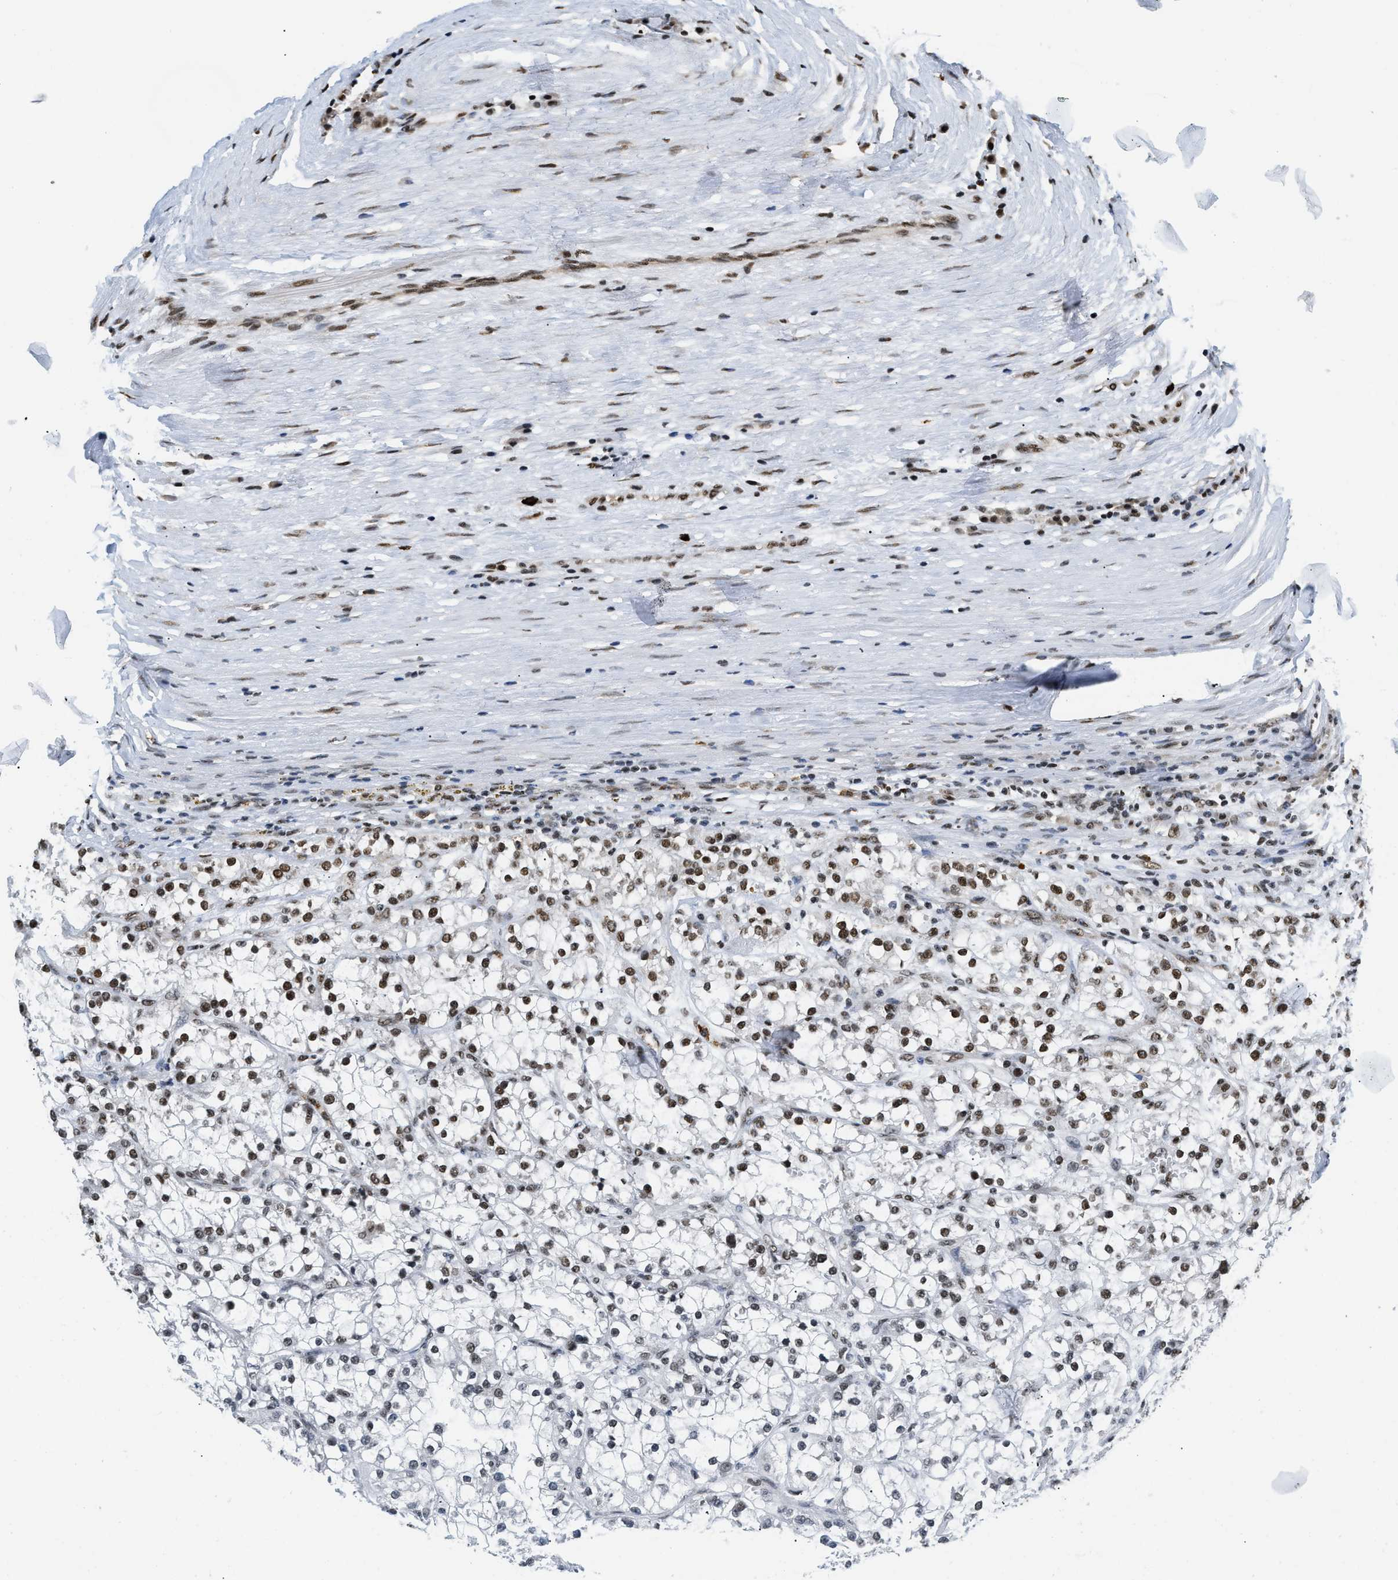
{"staining": {"intensity": "moderate", "quantity": "<25%", "location": "nuclear"}, "tissue": "renal cancer", "cell_type": "Tumor cells", "image_type": "cancer", "snomed": [{"axis": "morphology", "description": "Adenocarcinoma, NOS"}, {"axis": "topography", "description": "Kidney"}], "caption": "Human renal cancer stained with a protein marker shows moderate staining in tumor cells.", "gene": "CCNDBP1", "patient": {"sex": "female", "age": 52}}